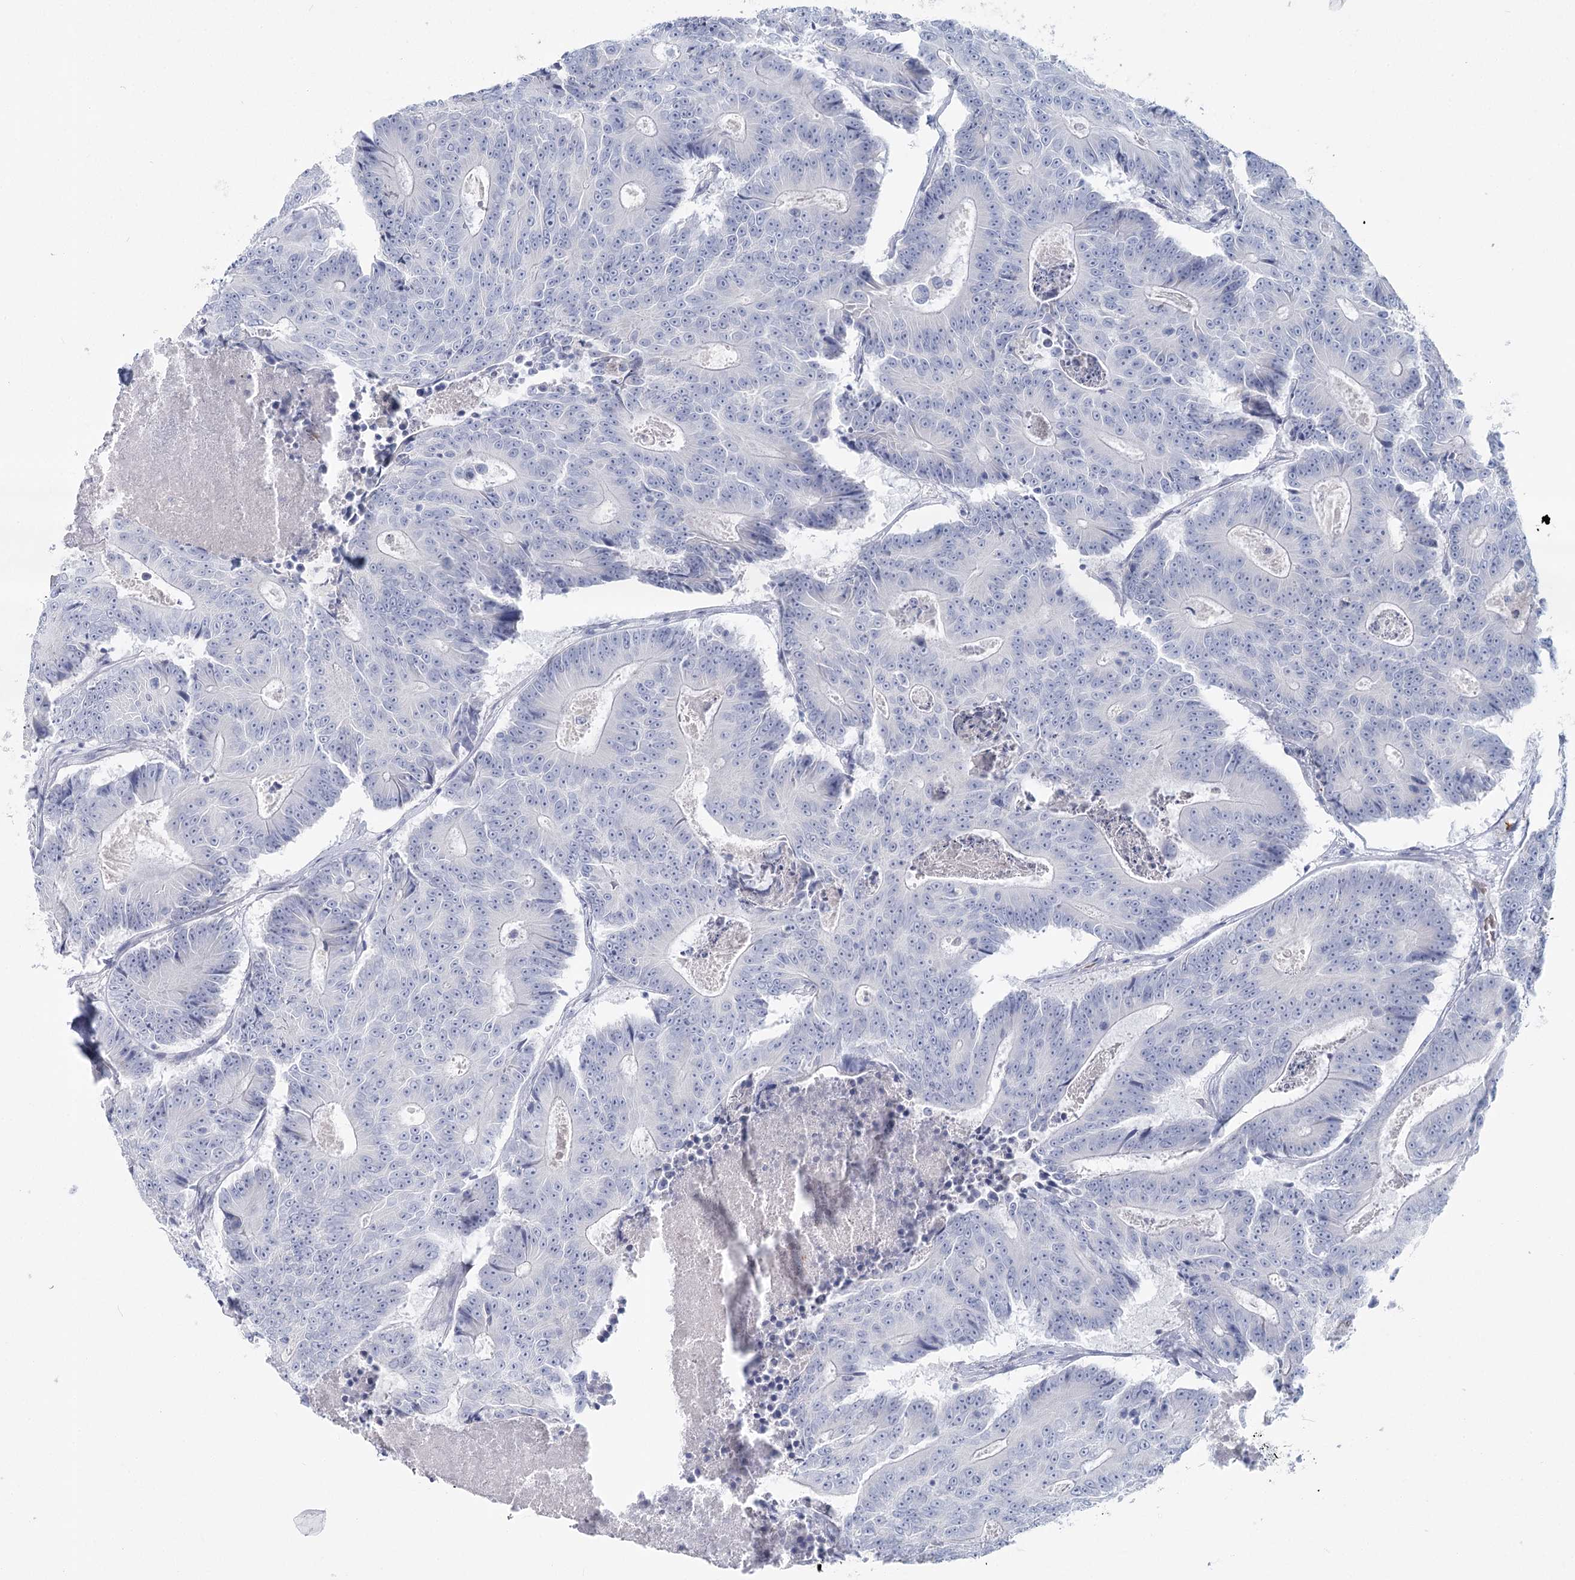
{"staining": {"intensity": "negative", "quantity": "none", "location": "none"}, "tissue": "colorectal cancer", "cell_type": "Tumor cells", "image_type": "cancer", "snomed": [{"axis": "morphology", "description": "Adenocarcinoma, NOS"}, {"axis": "topography", "description": "Colon"}], "caption": "Colorectal cancer (adenocarcinoma) was stained to show a protein in brown. There is no significant positivity in tumor cells.", "gene": "IFIT5", "patient": {"sex": "male", "age": 83}}